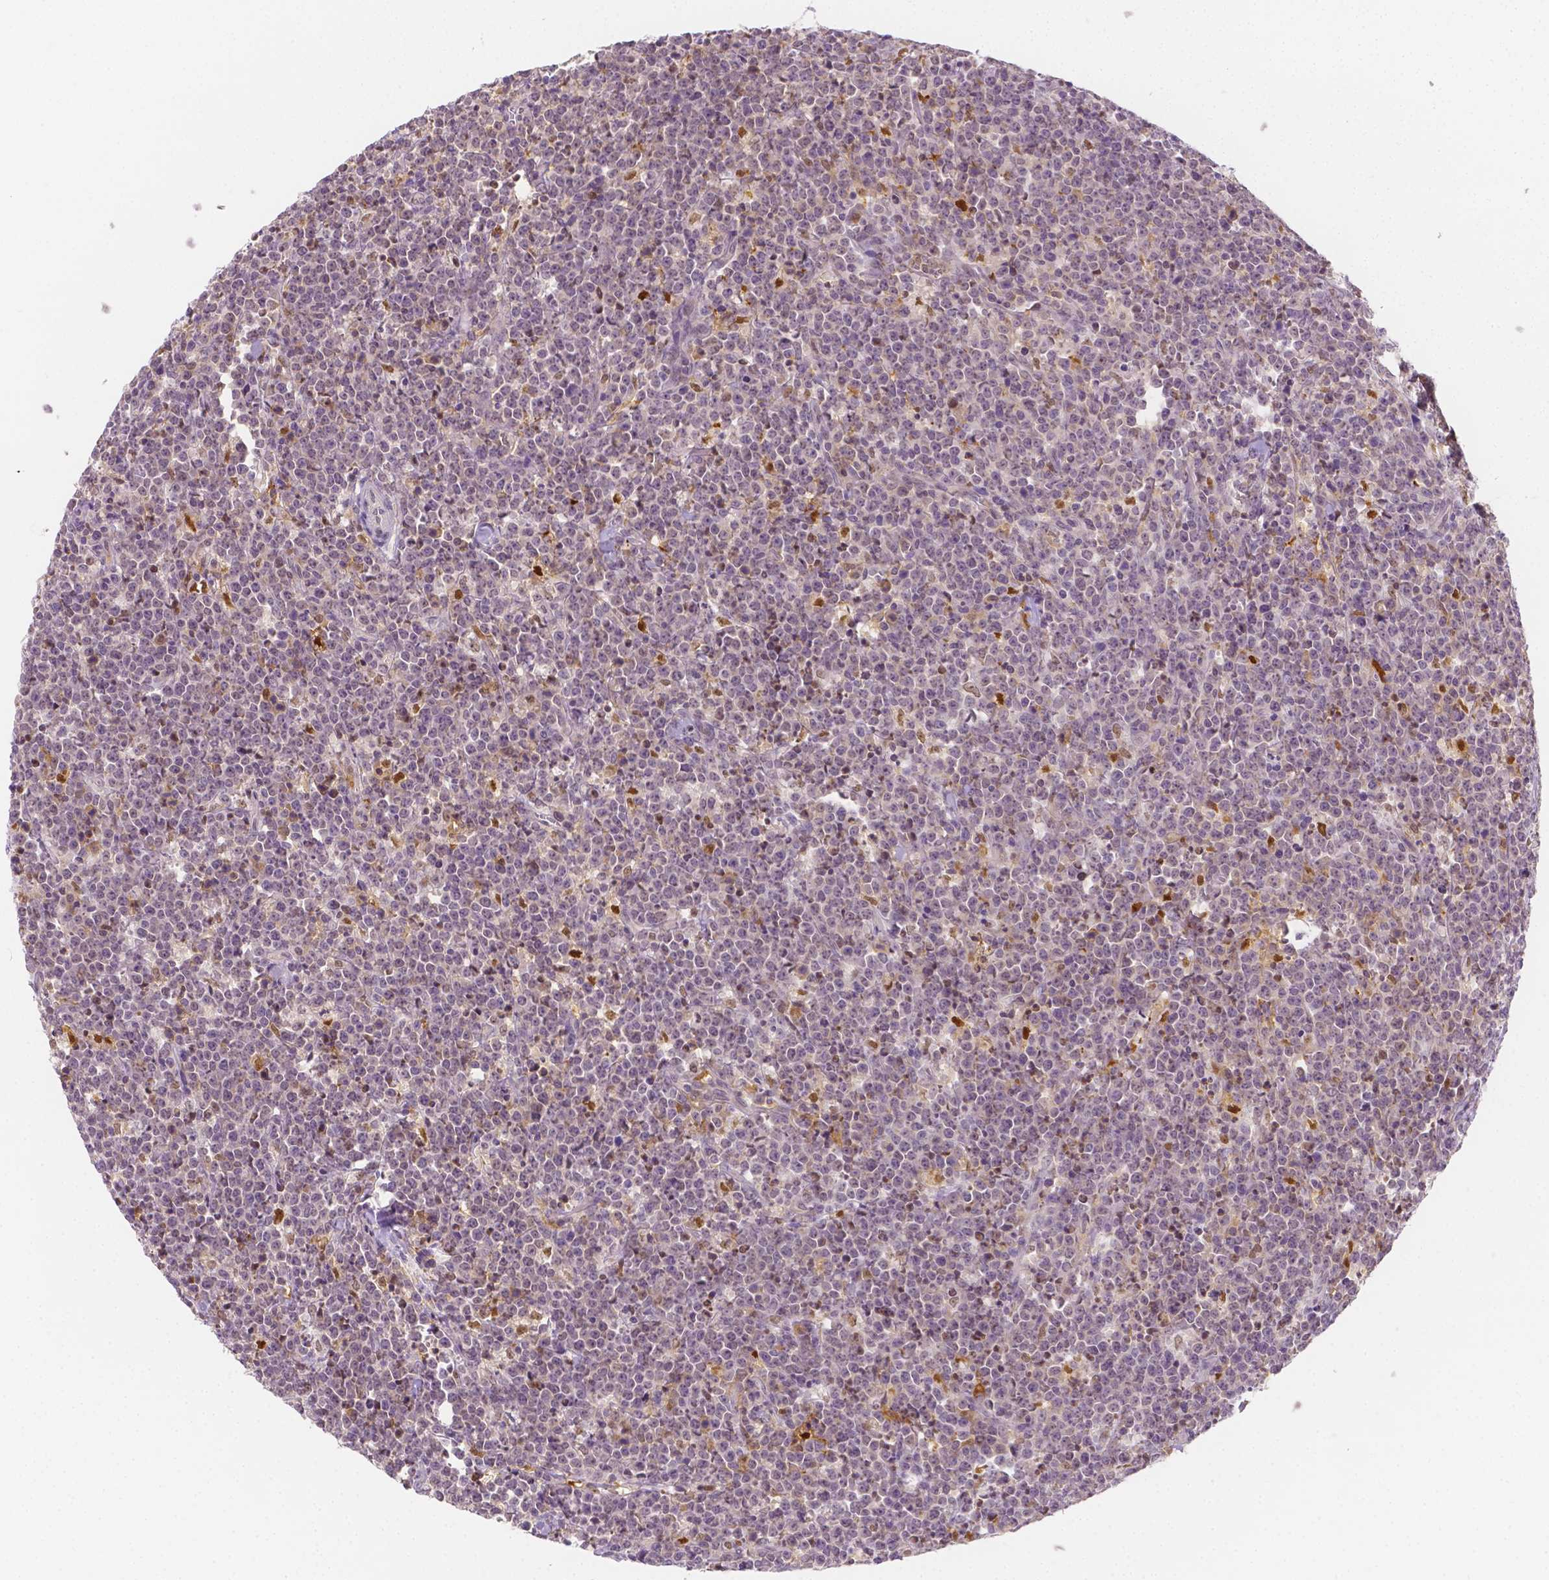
{"staining": {"intensity": "negative", "quantity": "none", "location": "none"}, "tissue": "lymphoma", "cell_type": "Tumor cells", "image_type": "cancer", "snomed": [{"axis": "morphology", "description": "Malignant lymphoma, non-Hodgkin's type, High grade"}, {"axis": "topography", "description": "Small intestine"}], "caption": "This is an IHC image of human lymphoma. There is no expression in tumor cells.", "gene": "SGTB", "patient": {"sex": "female", "age": 56}}